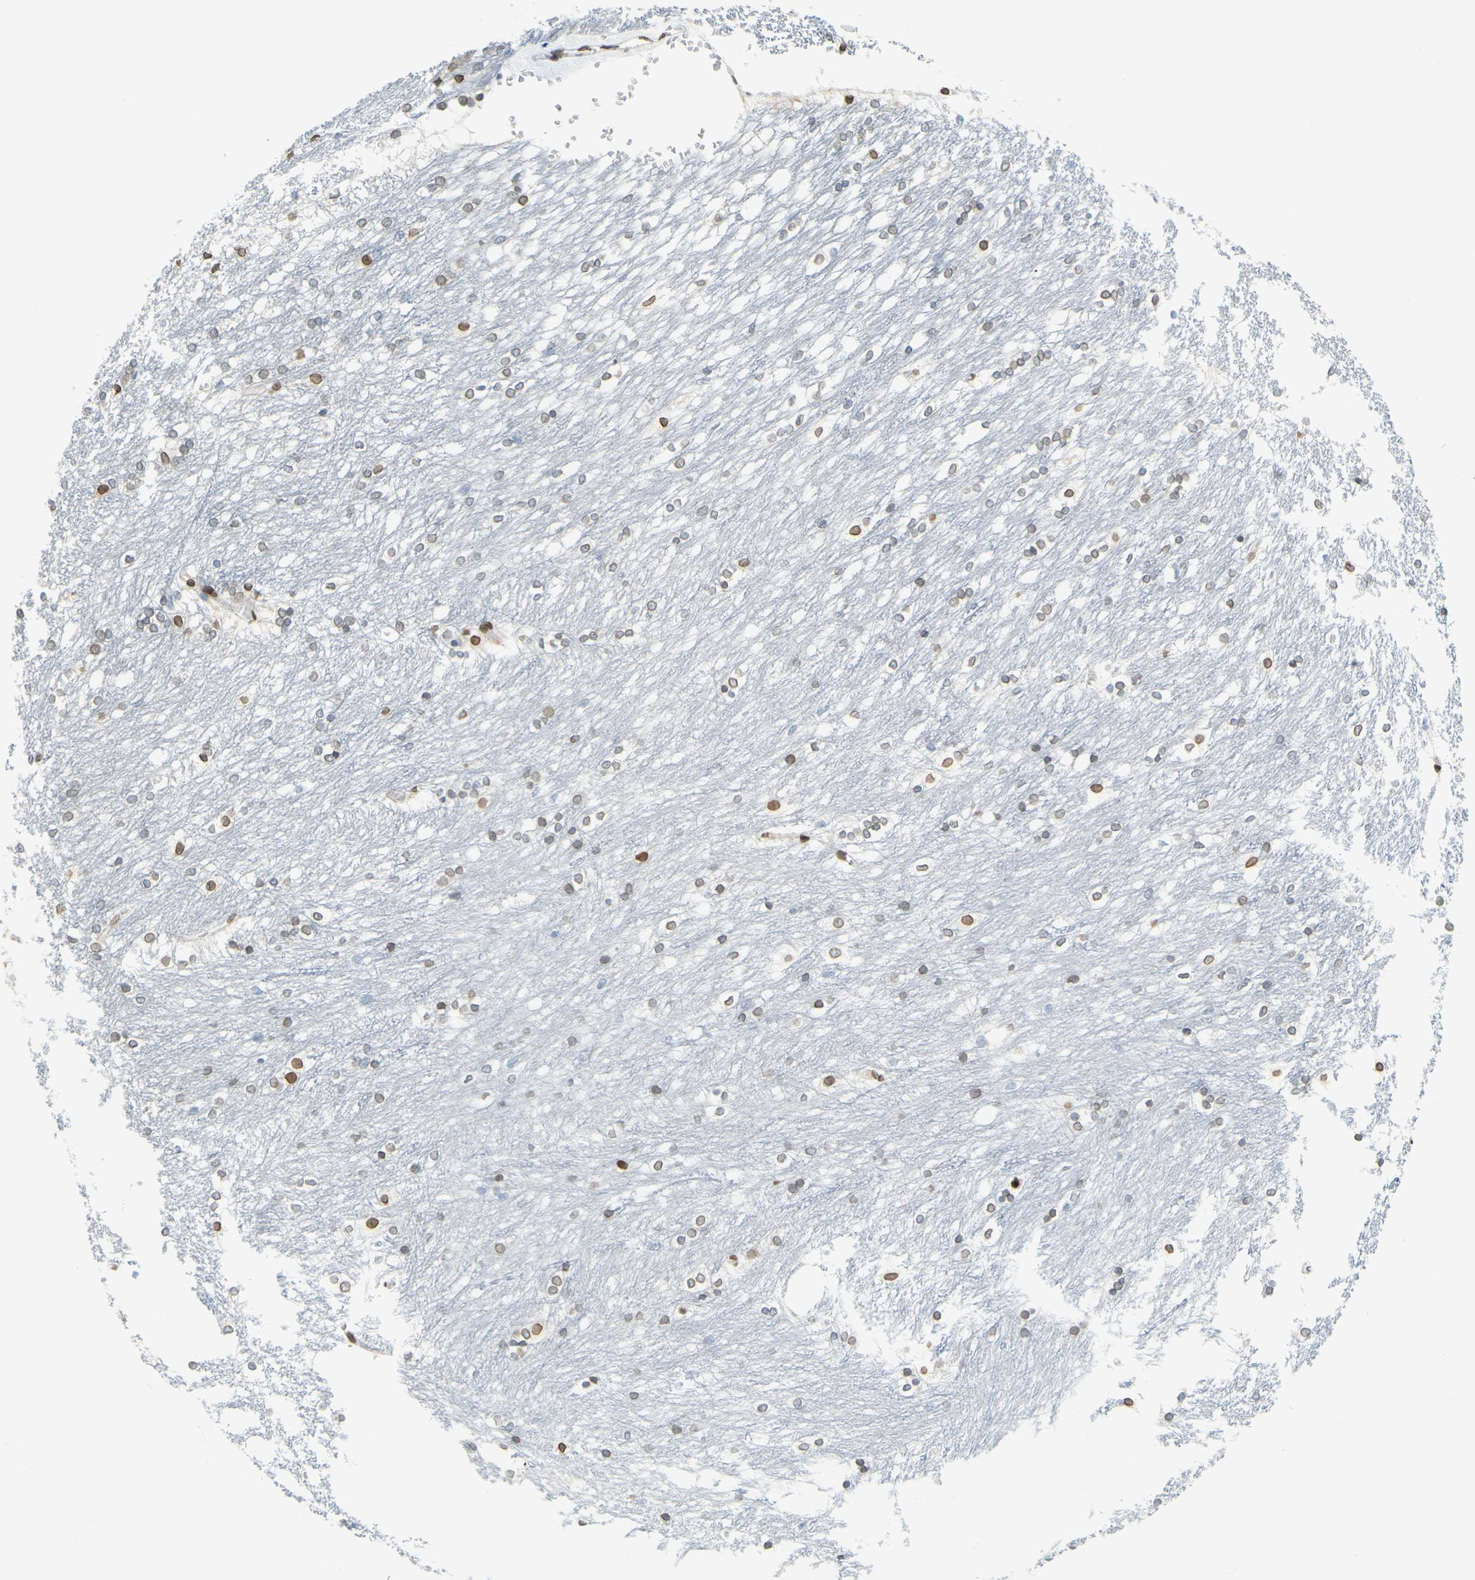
{"staining": {"intensity": "weak", "quantity": "25%-75%", "location": "cytoplasmic/membranous,nuclear"}, "tissue": "caudate", "cell_type": "Glial cells", "image_type": "normal", "snomed": [{"axis": "morphology", "description": "Normal tissue, NOS"}, {"axis": "topography", "description": "Lateral ventricle wall"}], "caption": "Benign caudate was stained to show a protein in brown. There is low levels of weak cytoplasmic/membranous,nuclear expression in about 25%-75% of glial cells. The protein is stained brown, and the nuclei are stained in blue (DAB IHC with brightfield microscopy, high magnification).", "gene": "SUN1", "patient": {"sex": "female", "age": 19}}